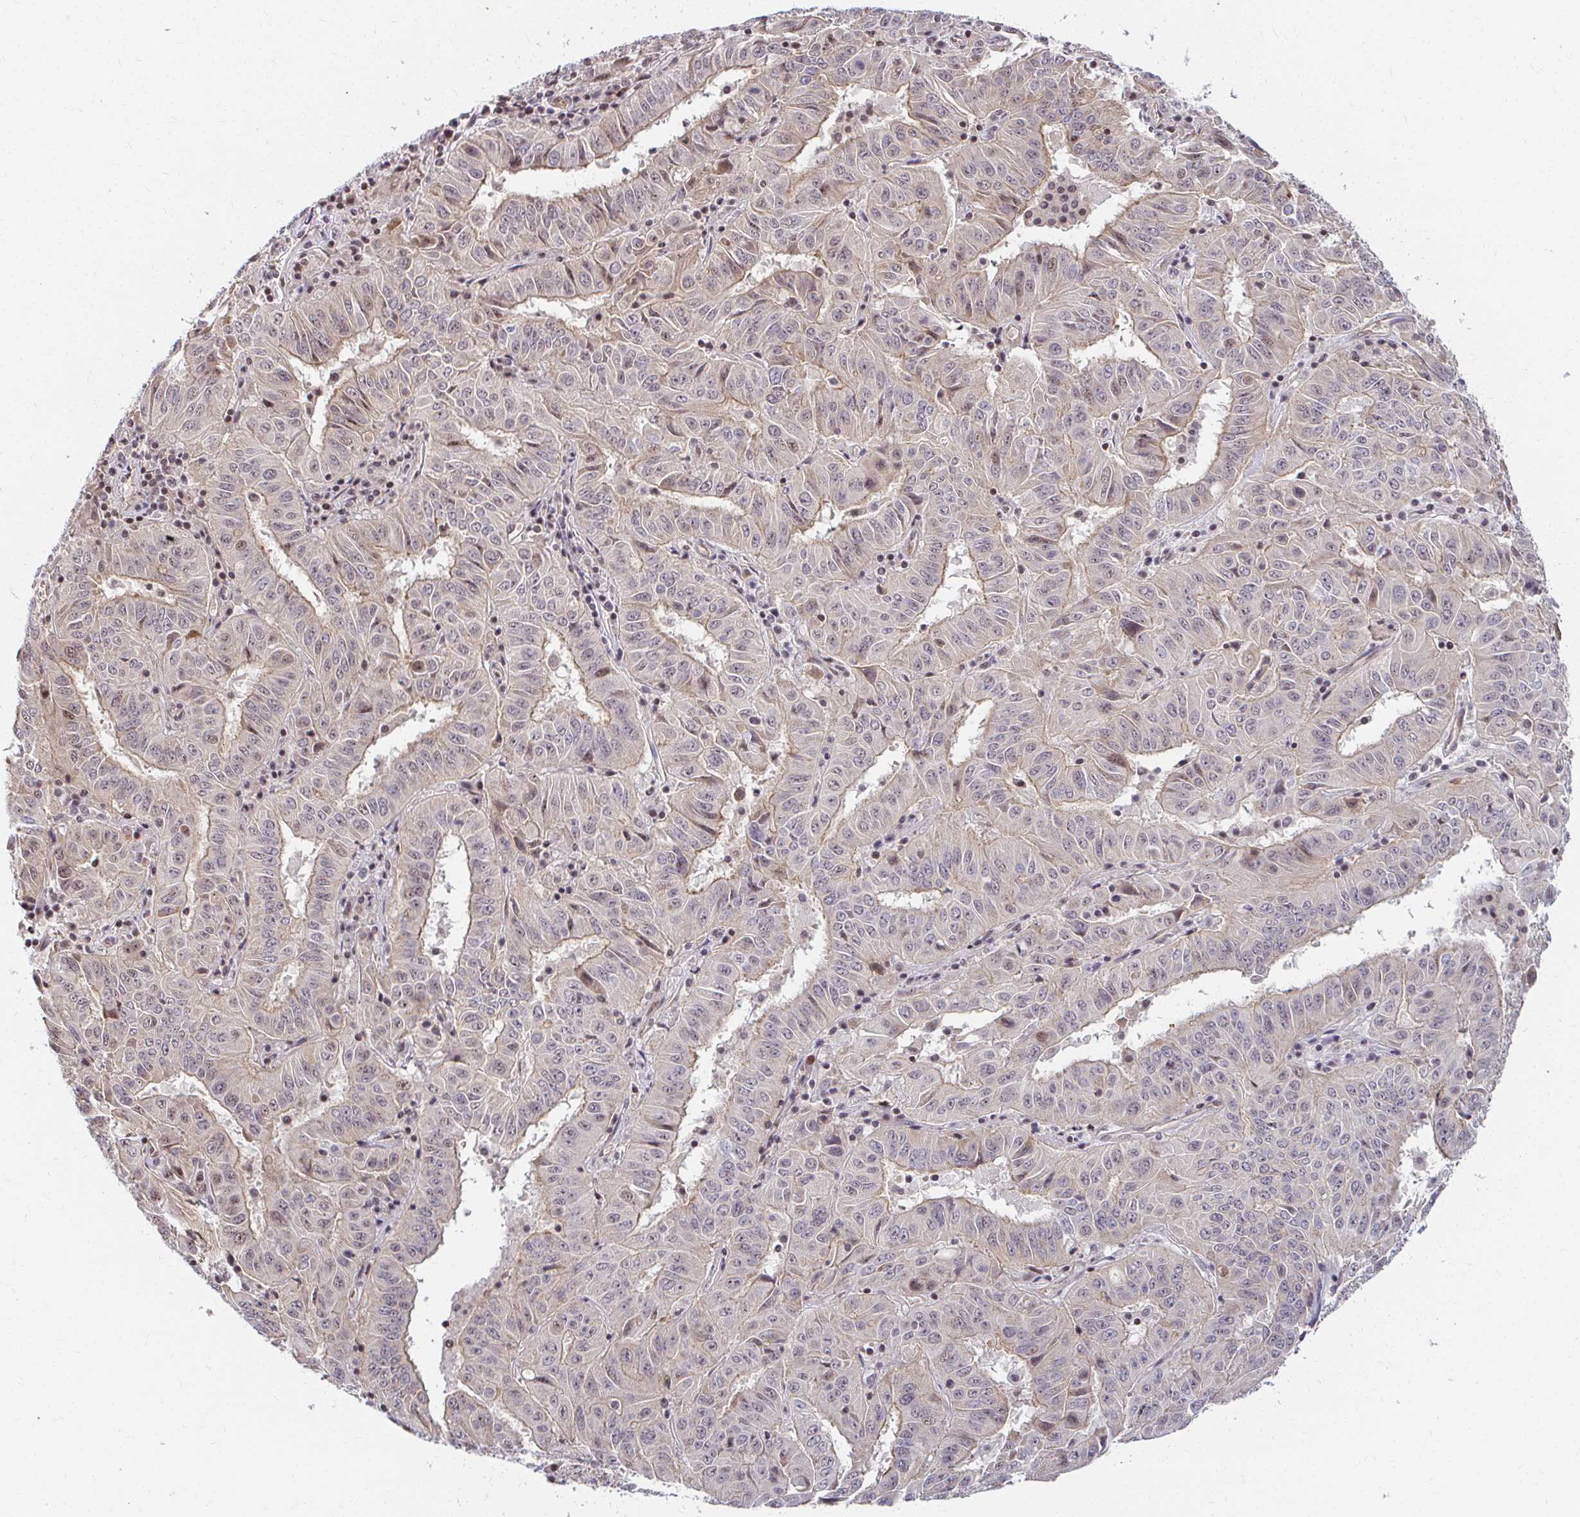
{"staining": {"intensity": "weak", "quantity": "<25%", "location": "cytoplasmic/membranous"}, "tissue": "pancreatic cancer", "cell_type": "Tumor cells", "image_type": "cancer", "snomed": [{"axis": "morphology", "description": "Adenocarcinoma, NOS"}, {"axis": "topography", "description": "Pancreas"}], "caption": "Immunohistochemical staining of human pancreatic adenocarcinoma reveals no significant staining in tumor cells.", "gene": "ANK3", "patient": {"sex": "male", "age": 63}}